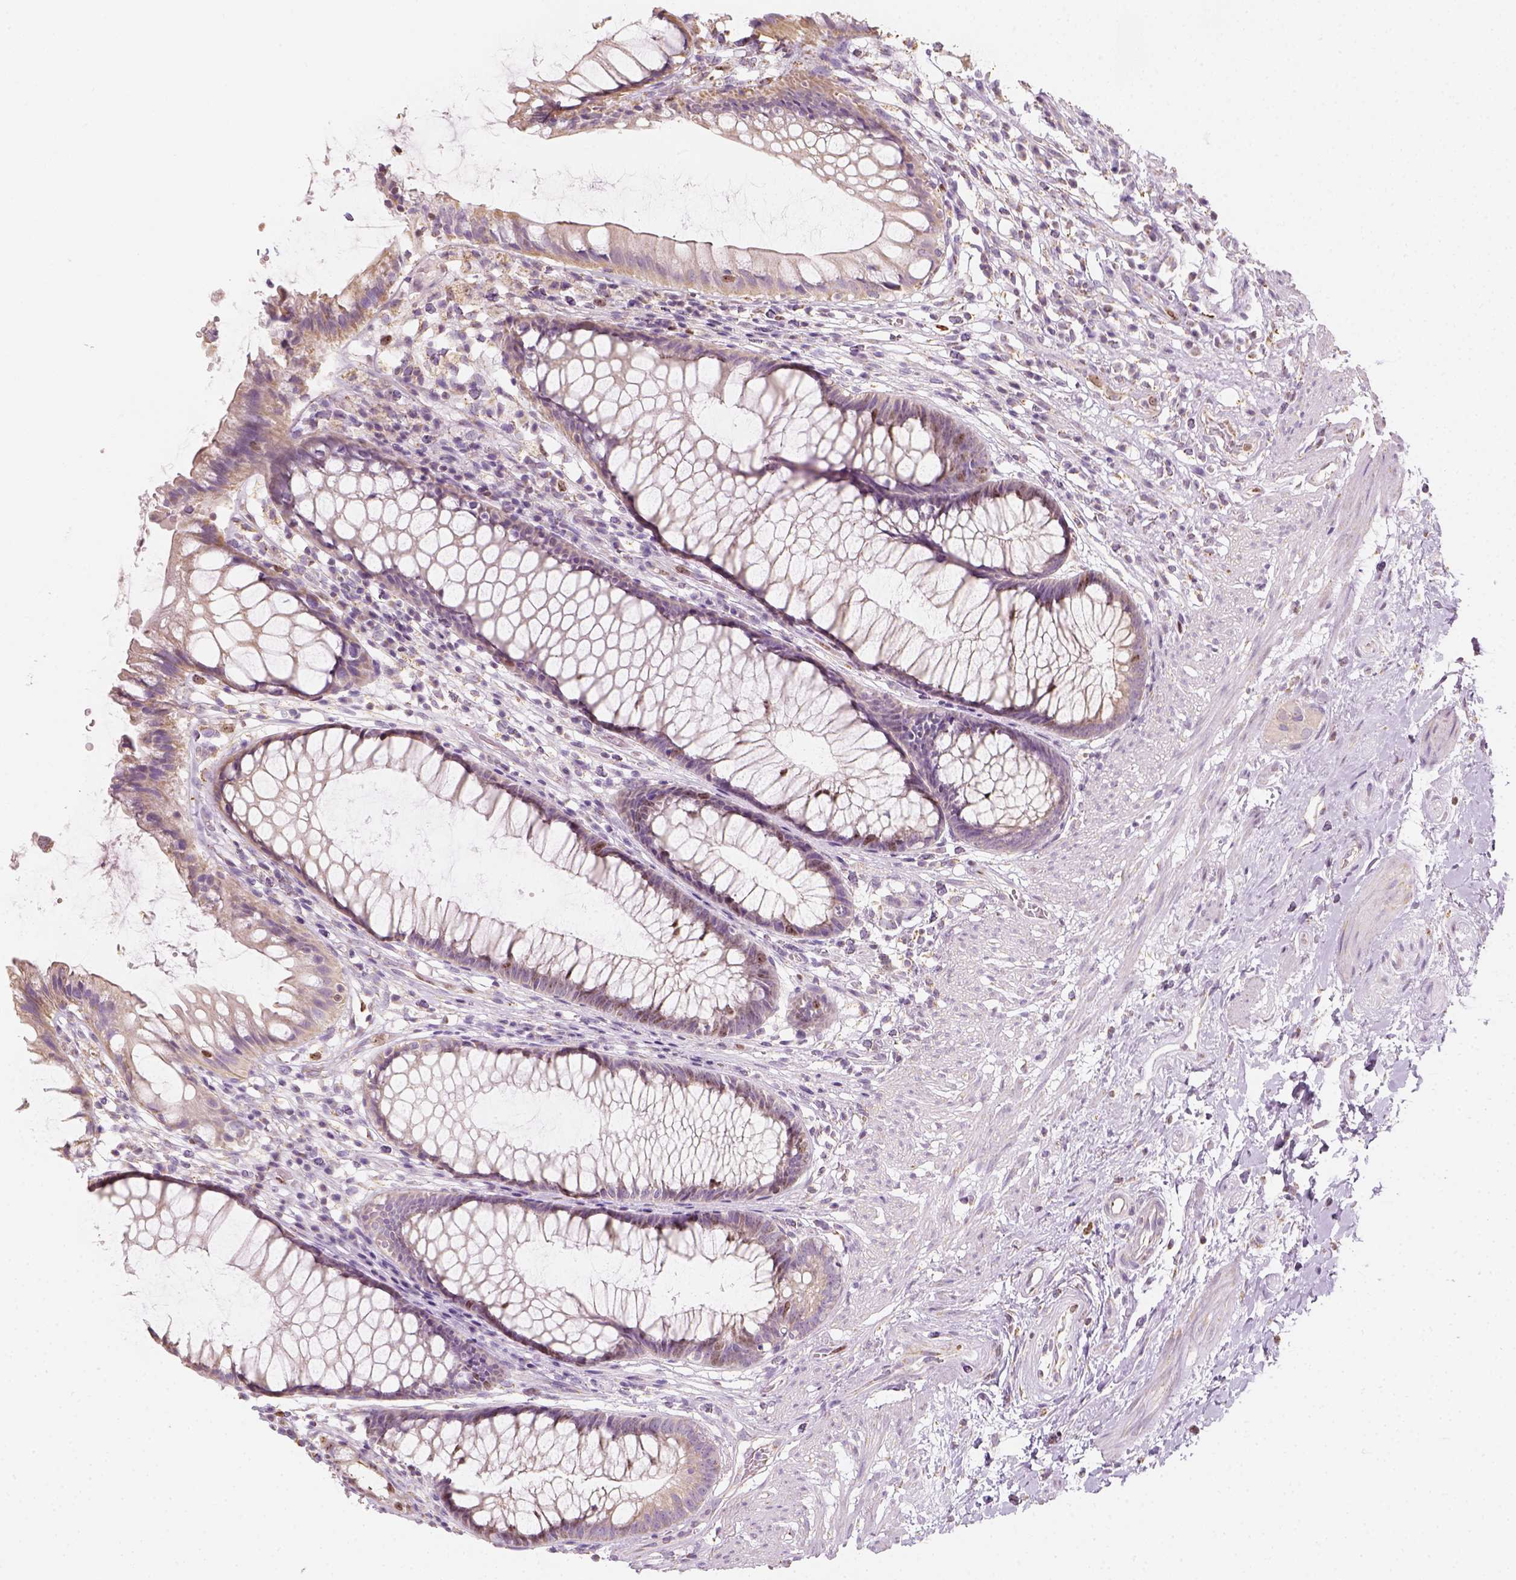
{"staining": {"intensity": "moderate", "quantity": "<25%", "location": "cytoplasmic/membranous"}, "tissue": "rectum", "cell_type": "Glandular cells", "image_type": "normal", "snomed": [{"axis": "morphology", "description": "Normal tissue, NOS"}, {"axis": "topography", "description": "Smooth muscle"}, {"axis": "topography", "description": "Rectum"}], "caption": "Immunohistochemical staining of unremarkable human rectum displays moderate cytoplasmic/membranous protein positivity in approximately <25% of glandular cells.", "gene": "LCA5", "patient": {"sex": "male", "age": 53}}